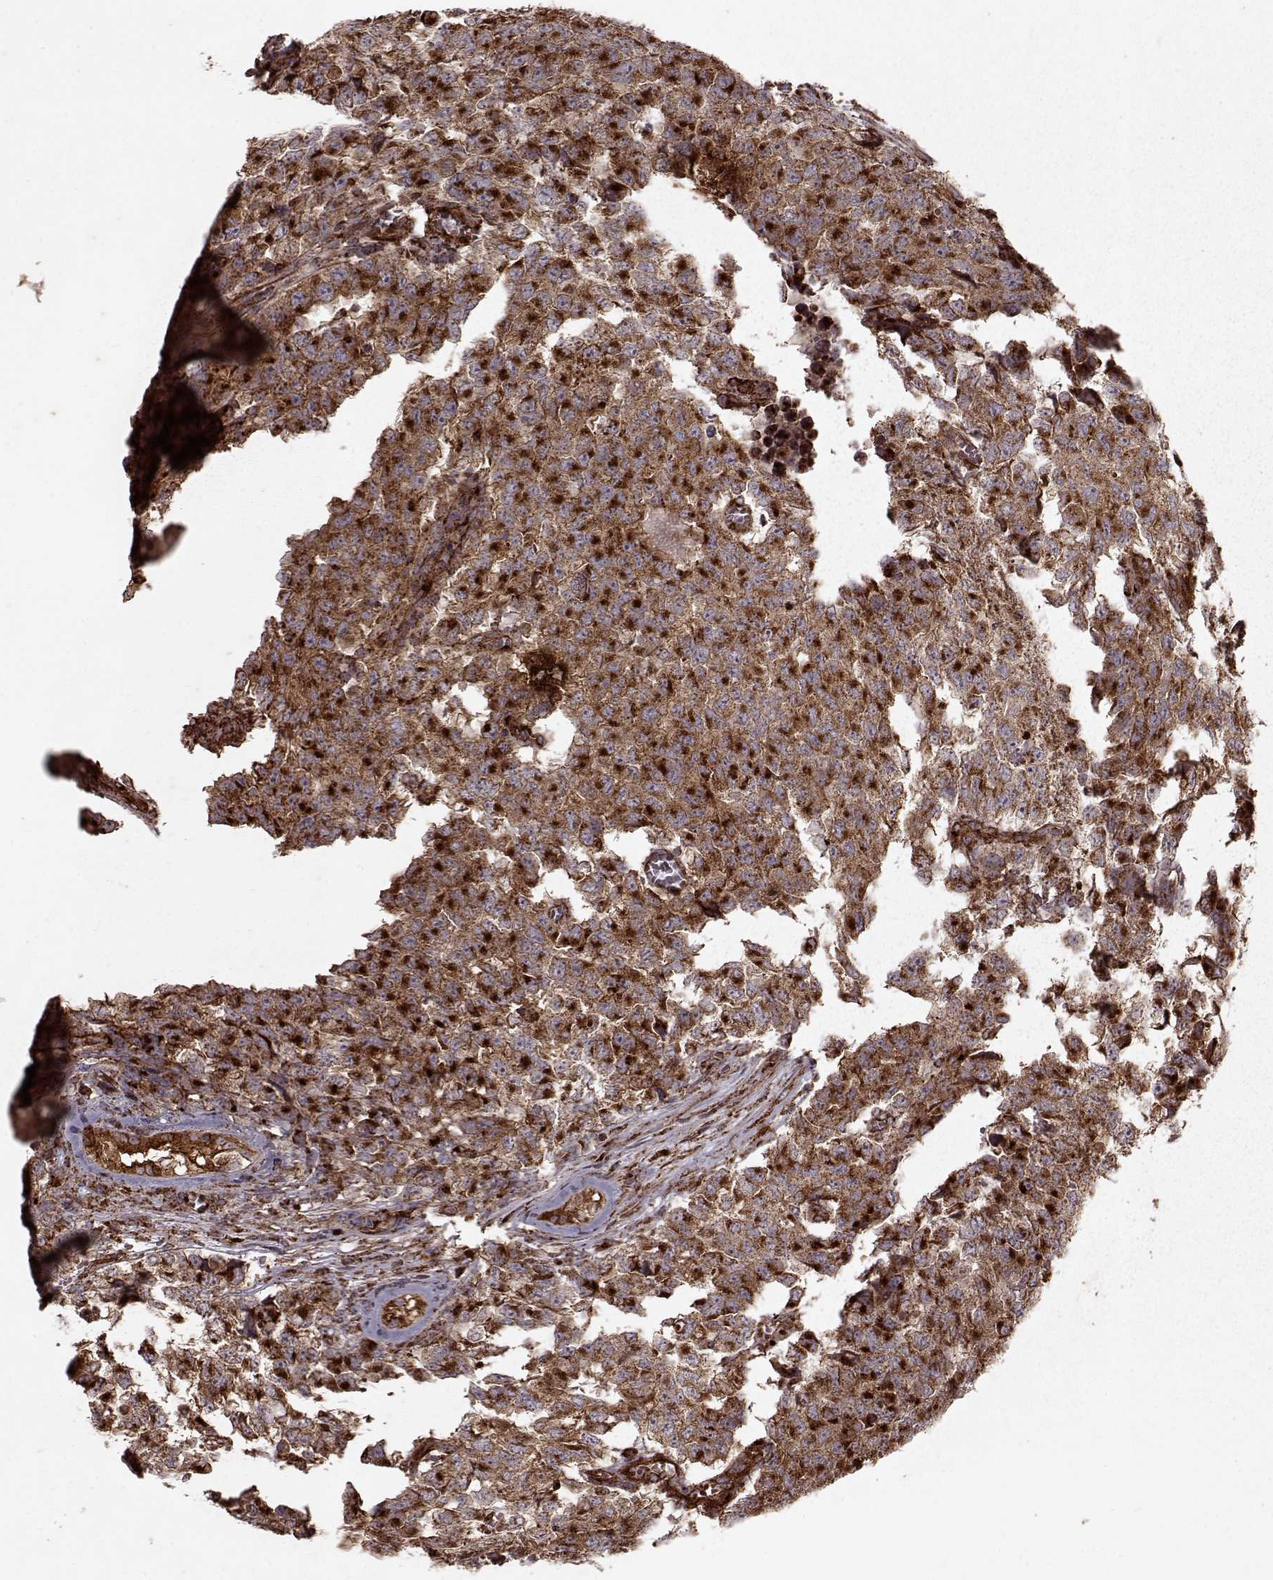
{"staining": {"intensity": "moderate", "quantity": ">75%", "location": "cytoplasmic/membranous"}, "tissue": "testis cancer", "cell_type": "Tumor cells", "image_type": "cancer", "snomed": [{"axis": "morphology", "description": "Carcinoma, Embryonal, NOS"}, {"axis": "topography", "description": "Testis"}], "caption": "A brown stain shows moderate cytoplasmic/membranous expression of a protein in embryonal carcinoma (testis) tumor cells.", "gene": "FXN", "patient": {"sex": "male", "age": 23}}